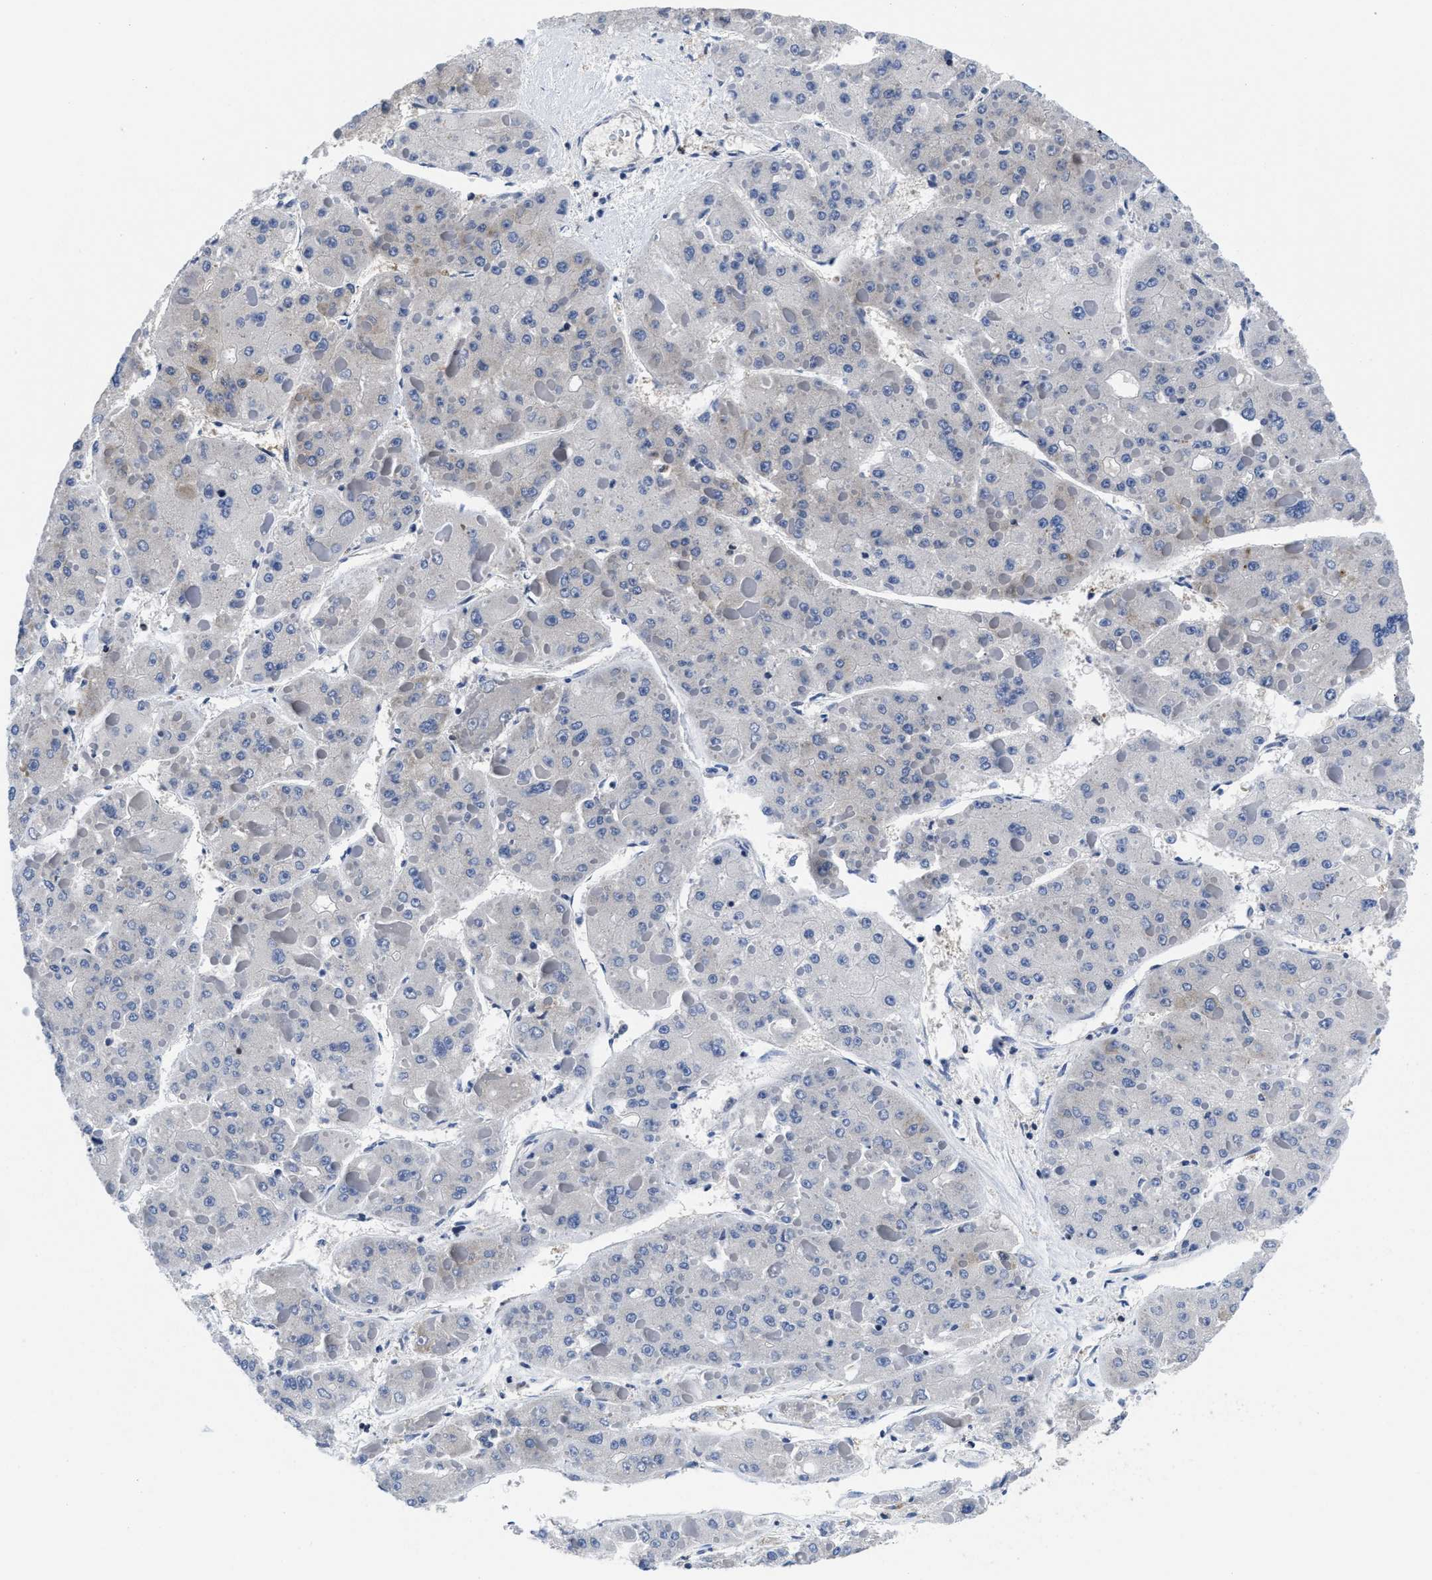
{"staining": {"intensity": "weak", "quantity": "<25%", "location": "cytoplasmic/membranous"}, "tissue": "liver cancer", "cell_type": "Tumor cells", "image_type": "cancer", "snomed": [{"axis": "morphology", "description": "Carcinoma, Hepatocellular, NOS"}, {"axis": "topography", "description": "Liver"}], "caption": "Immunohistochemistry micrograph of neoplastic tissue: liver cancer (hepatocellular carcinoma) stained with DAB reveals no significant protein positivity in tumor cells.", "gene": "YARS1", "patient": {"sex": "female", "age": 73}}